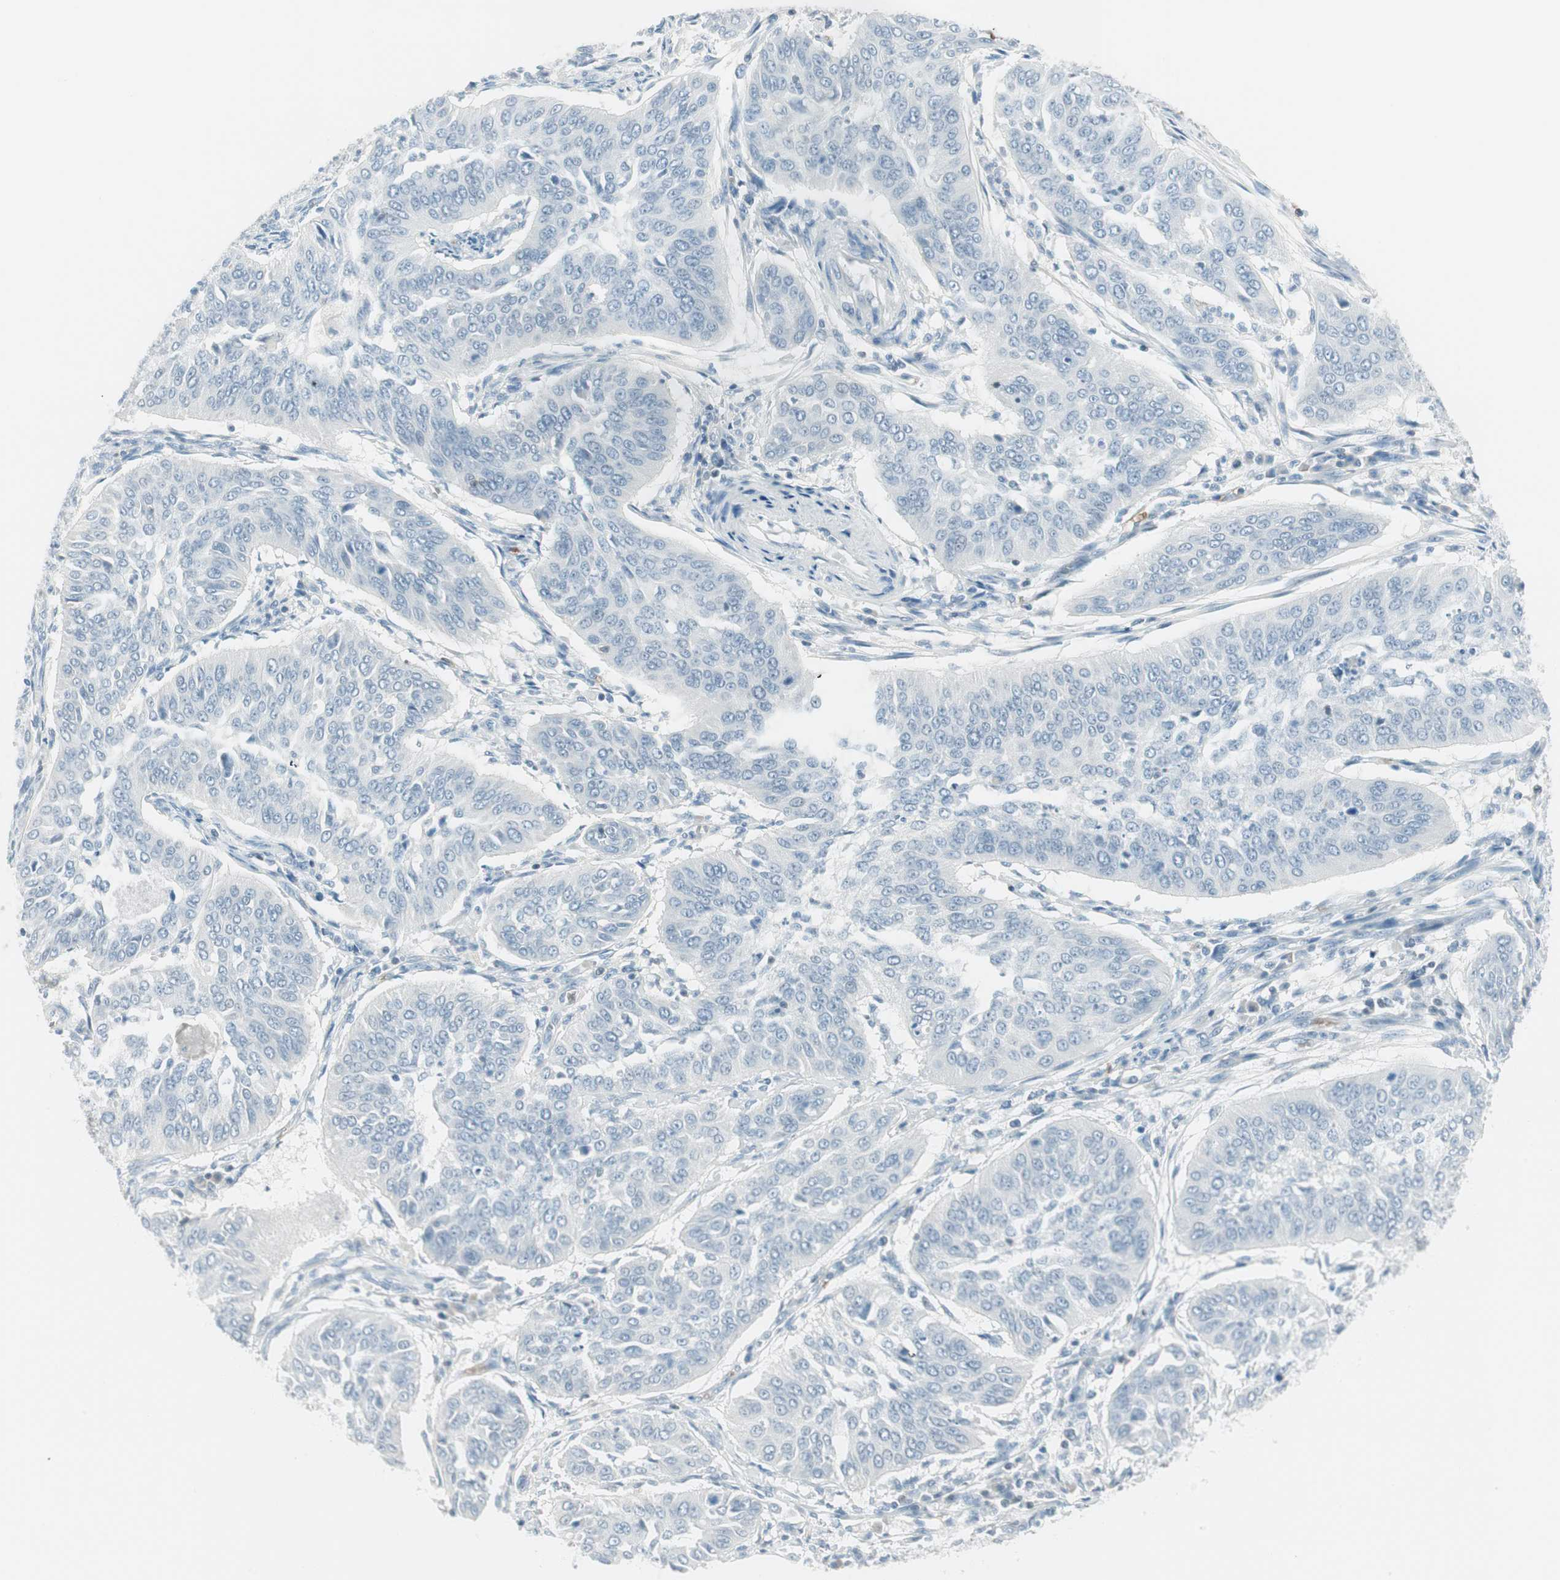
{"staining": {"intensity": "negative", "quantity": "none", "location": "none"}, "tissue": "cervical cancer", "cell_type": "Tumor cells", "image_type": "cancer", "snomed": [{"axis": "morphology", "description": "Normal tissue, NOS"}, {"axis": "morphology", "description": "Squamous cell carcinoma, NOS"}, {"axis": "topography", "description": "Cervix"}], "caption": "Human cervical cancer (squamous cell carcinoma) stained for a protein using immunohistochemistry (IHC) shows no staining in tumor cells.", "gene": "MAP4K1", "patient": {"sex": "female", "age": 39}}